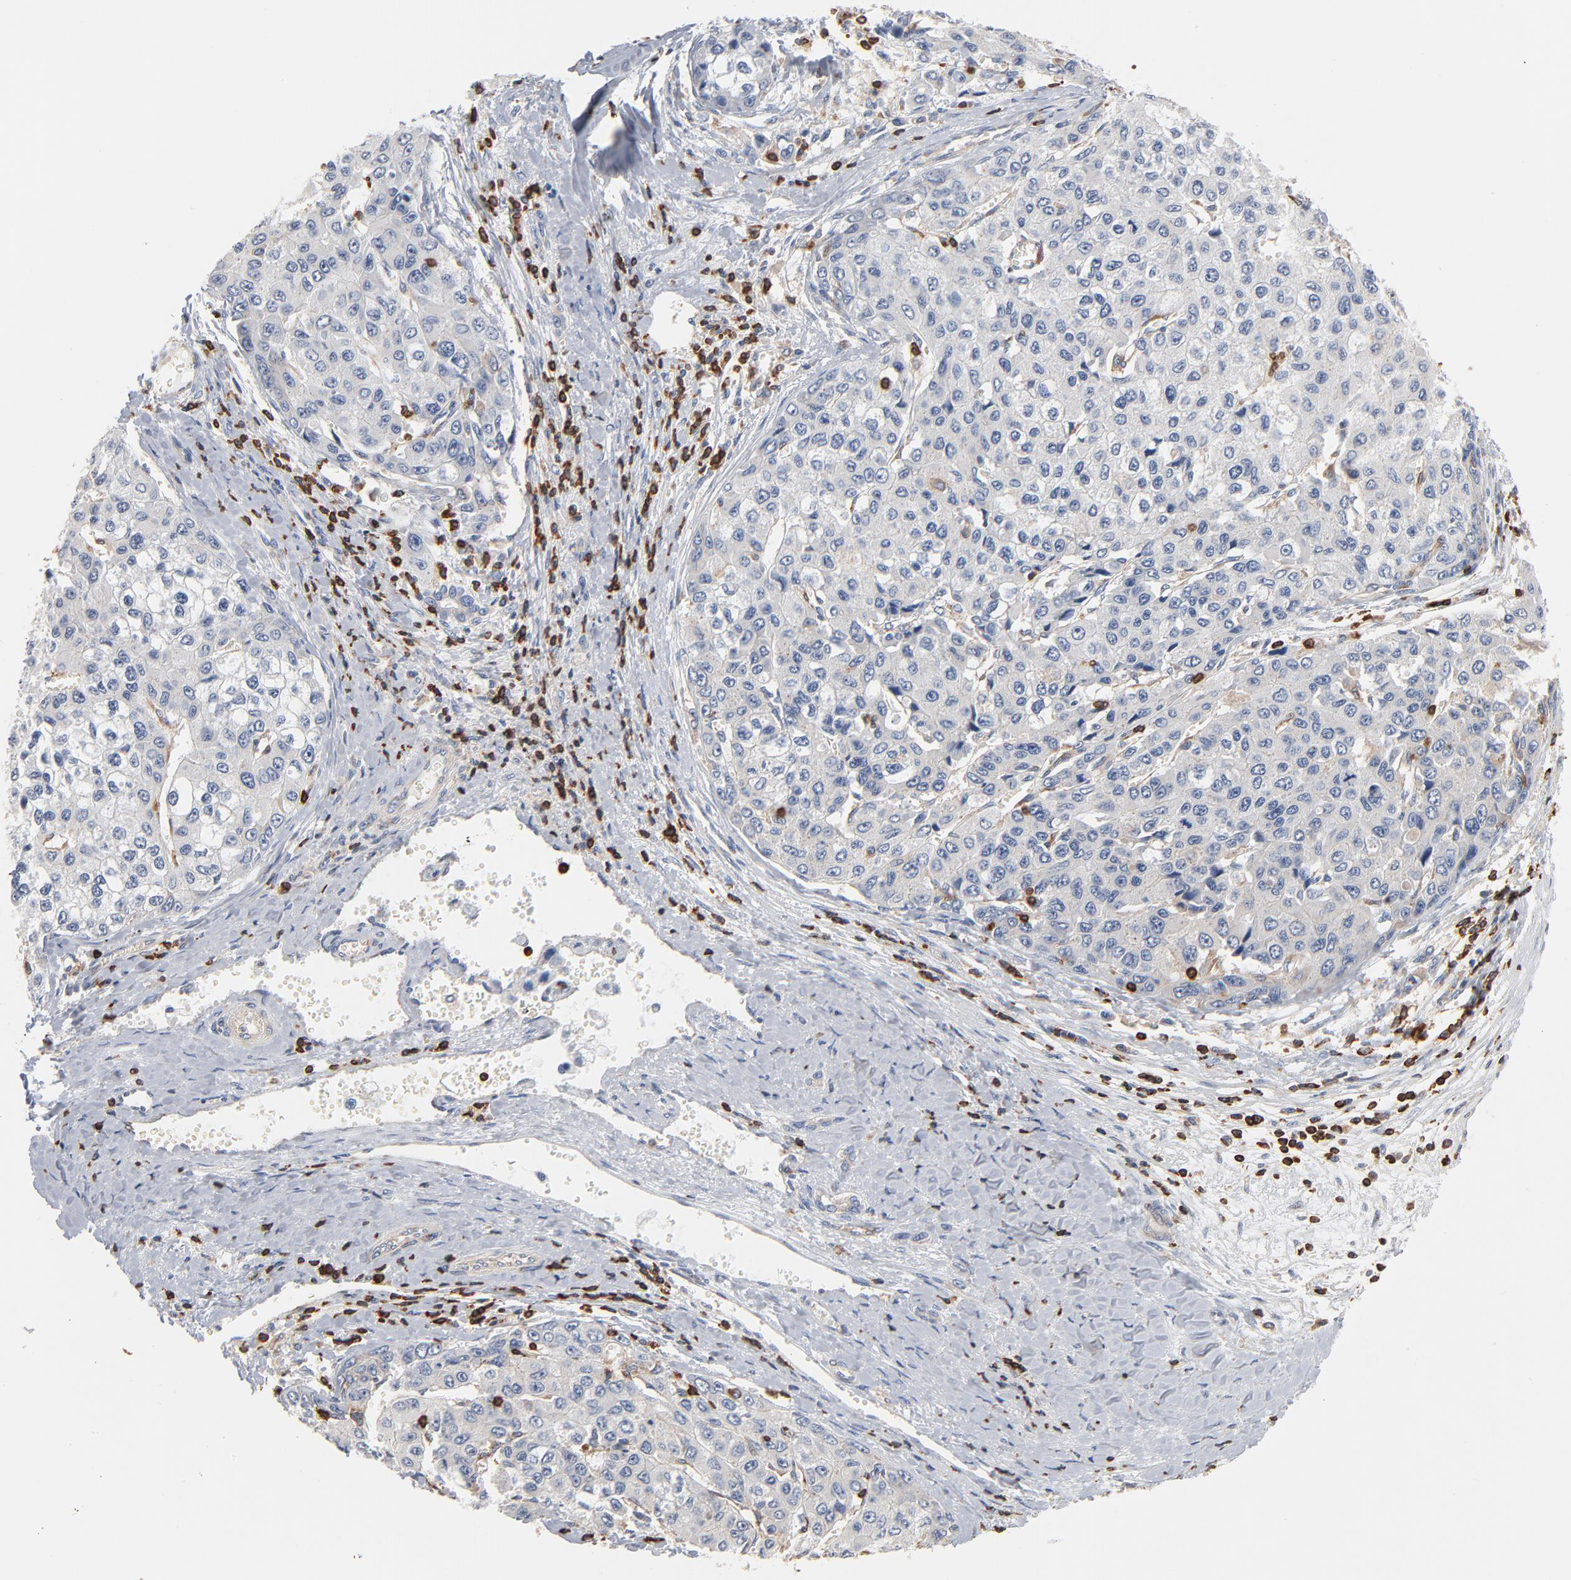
{"staining": {"intensity": "negative", "quantity": "none", "location": "none"}, "tissue": "liver cancer", "cell_type": "Tumor cells", "image_type": "cancer", "snomed": [{"axis": "morphology", "description": "Carcinoma, Hepatocellular, NOS"}, {"axis": "topography", "description": "Liver"}], "caption": "IHC photomicrograph of liver cancer (hepatocellular carcinoma) stained for a protein (brown), which demonstrates no expression in tumor cells.", "gene": "SH3KBP1", "patient": {"sex": "female", "age": 66}}